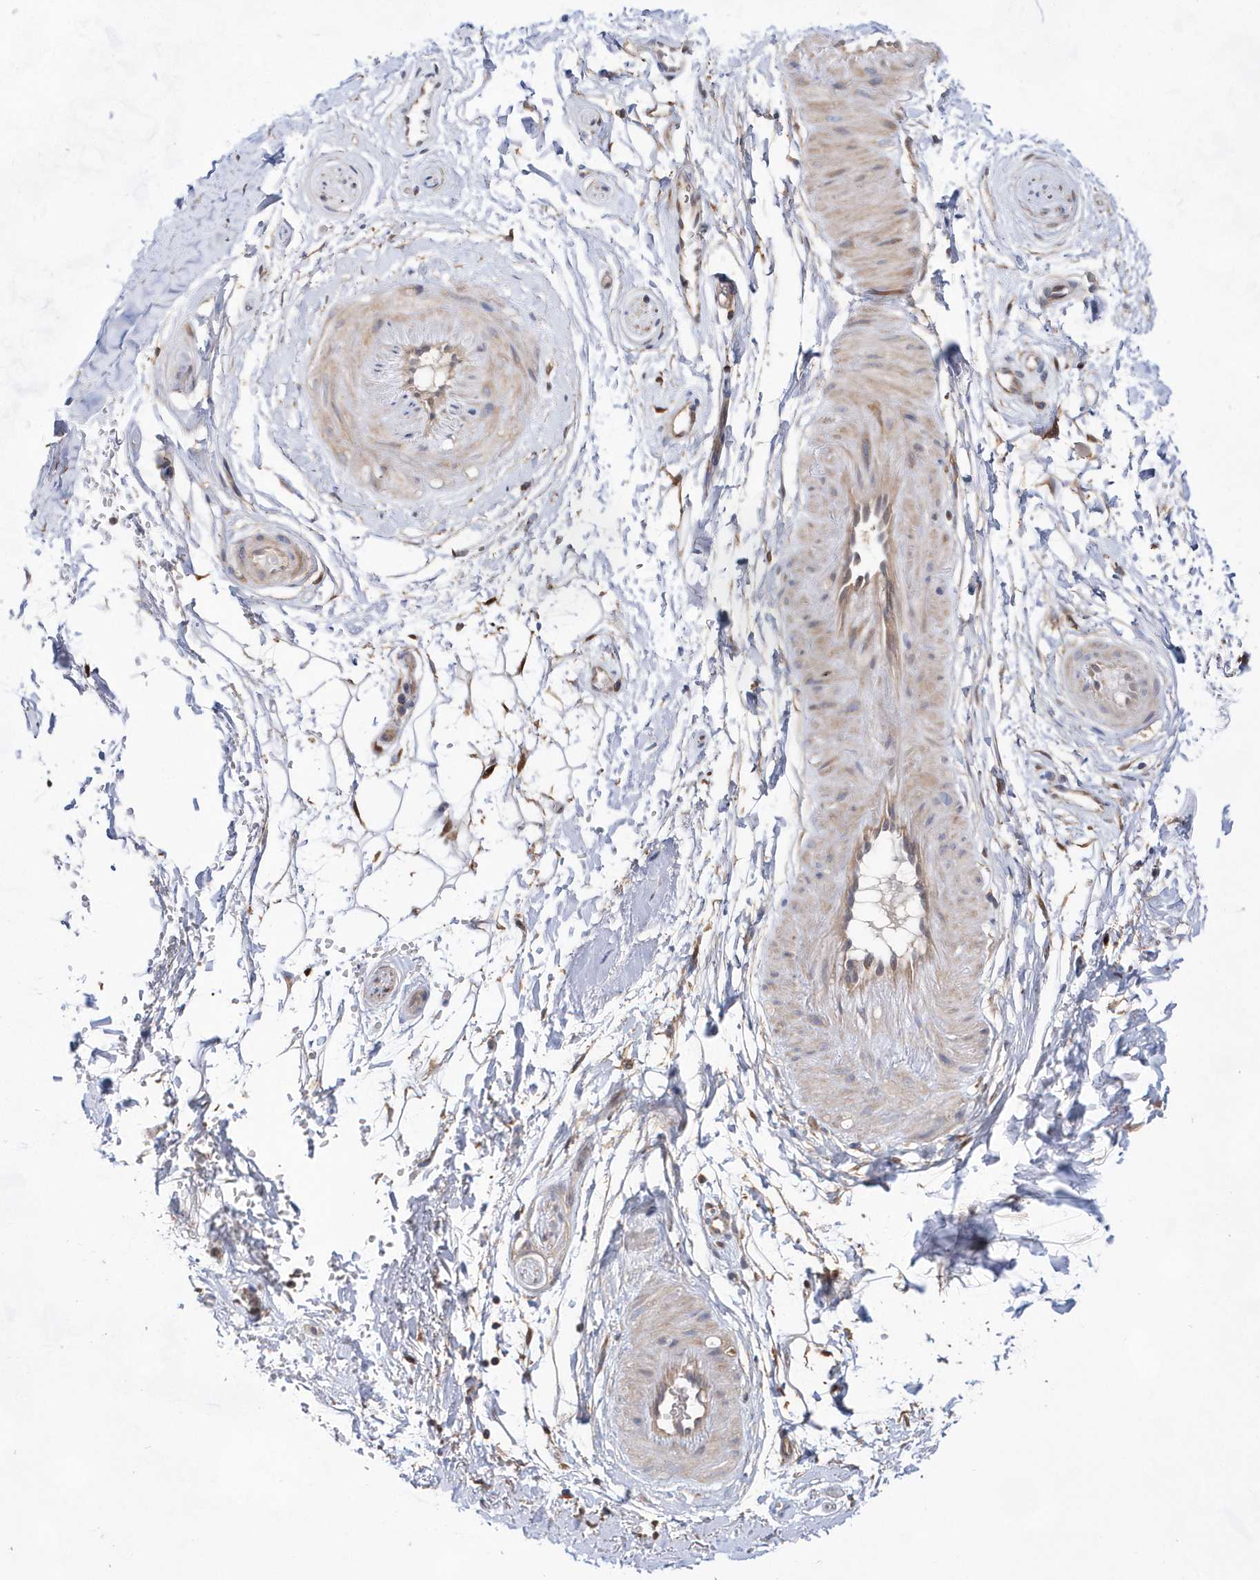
{"staining": {"intensity": "moderate", "quantity": "<25%", "location": "cytoplasmic/membranous"}, "tissue": "adipose tissue", "cell_type": "Adipocytes", "image_type": "normal", "snomed": [{"axis": "morphology", "description": "Normal tissue, NOS"}, {"axis": "morphology", "description": "Basal cell carcinoma"}, {"axis": "topography", "description": "Skin"}], "caption": "Moderate cytoplasmic/membranous staining is seen in approximately <25% of adipocytes in normal adipose tissue.", "gene": "BDH2", "patient": {"sex": "female", "age": 89}}